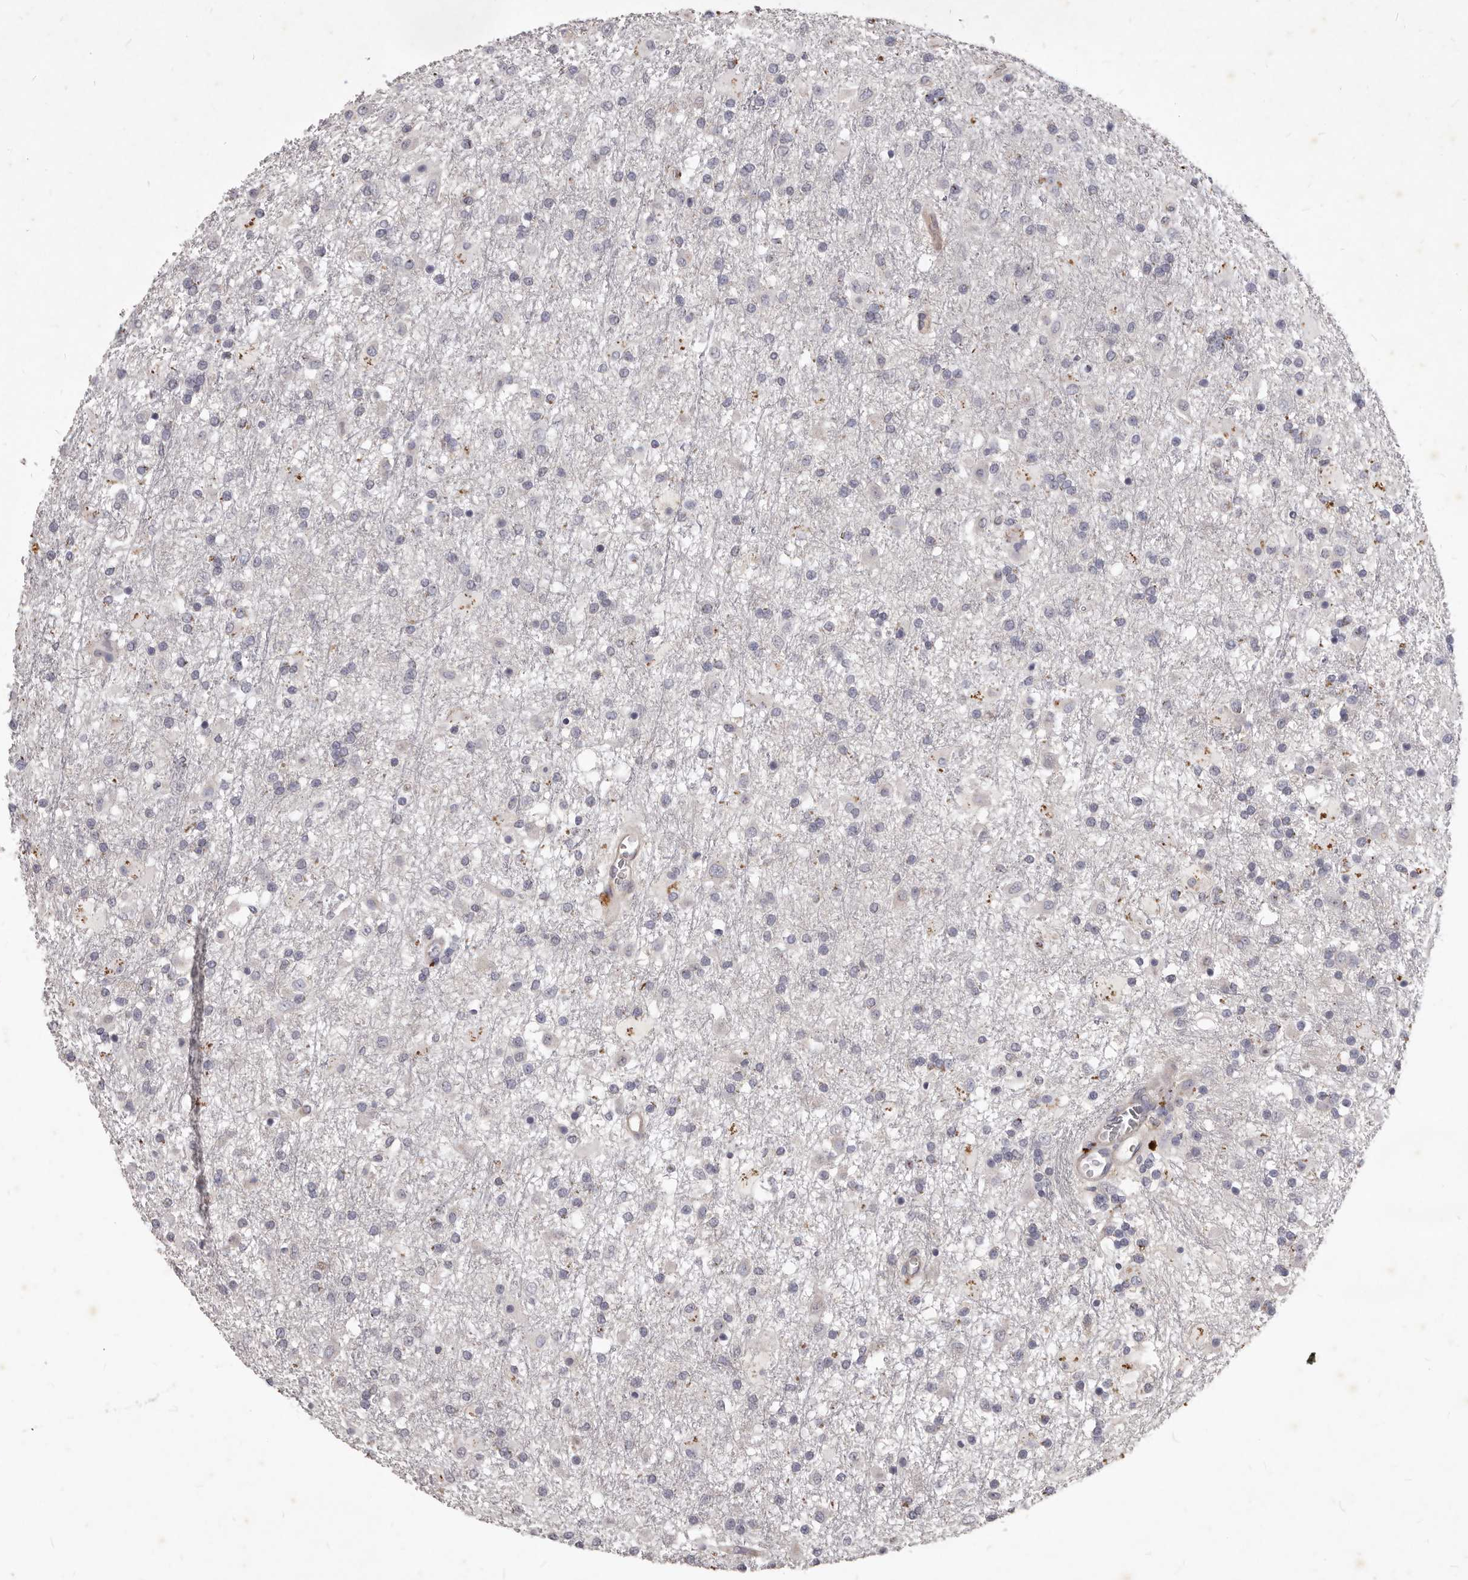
{"staining": {"intensity": "negative", "quantity": "none", "location": "none"}, "tissue": "glioma", "cell_type": "Tumor cells", "image_type": "cancer", "snomed": [{"axis": "morphology", "description": "Glioma, malignant, Low grade"}, {"axis": "topography", "description": "Brain"}], "caption": "This is an immunohistochemistry image of malignant glioma (low-grade). There is no expression in tumor cells.", "gene": "GPRC5C", "patient": {"sex": "male", "age": 65}}